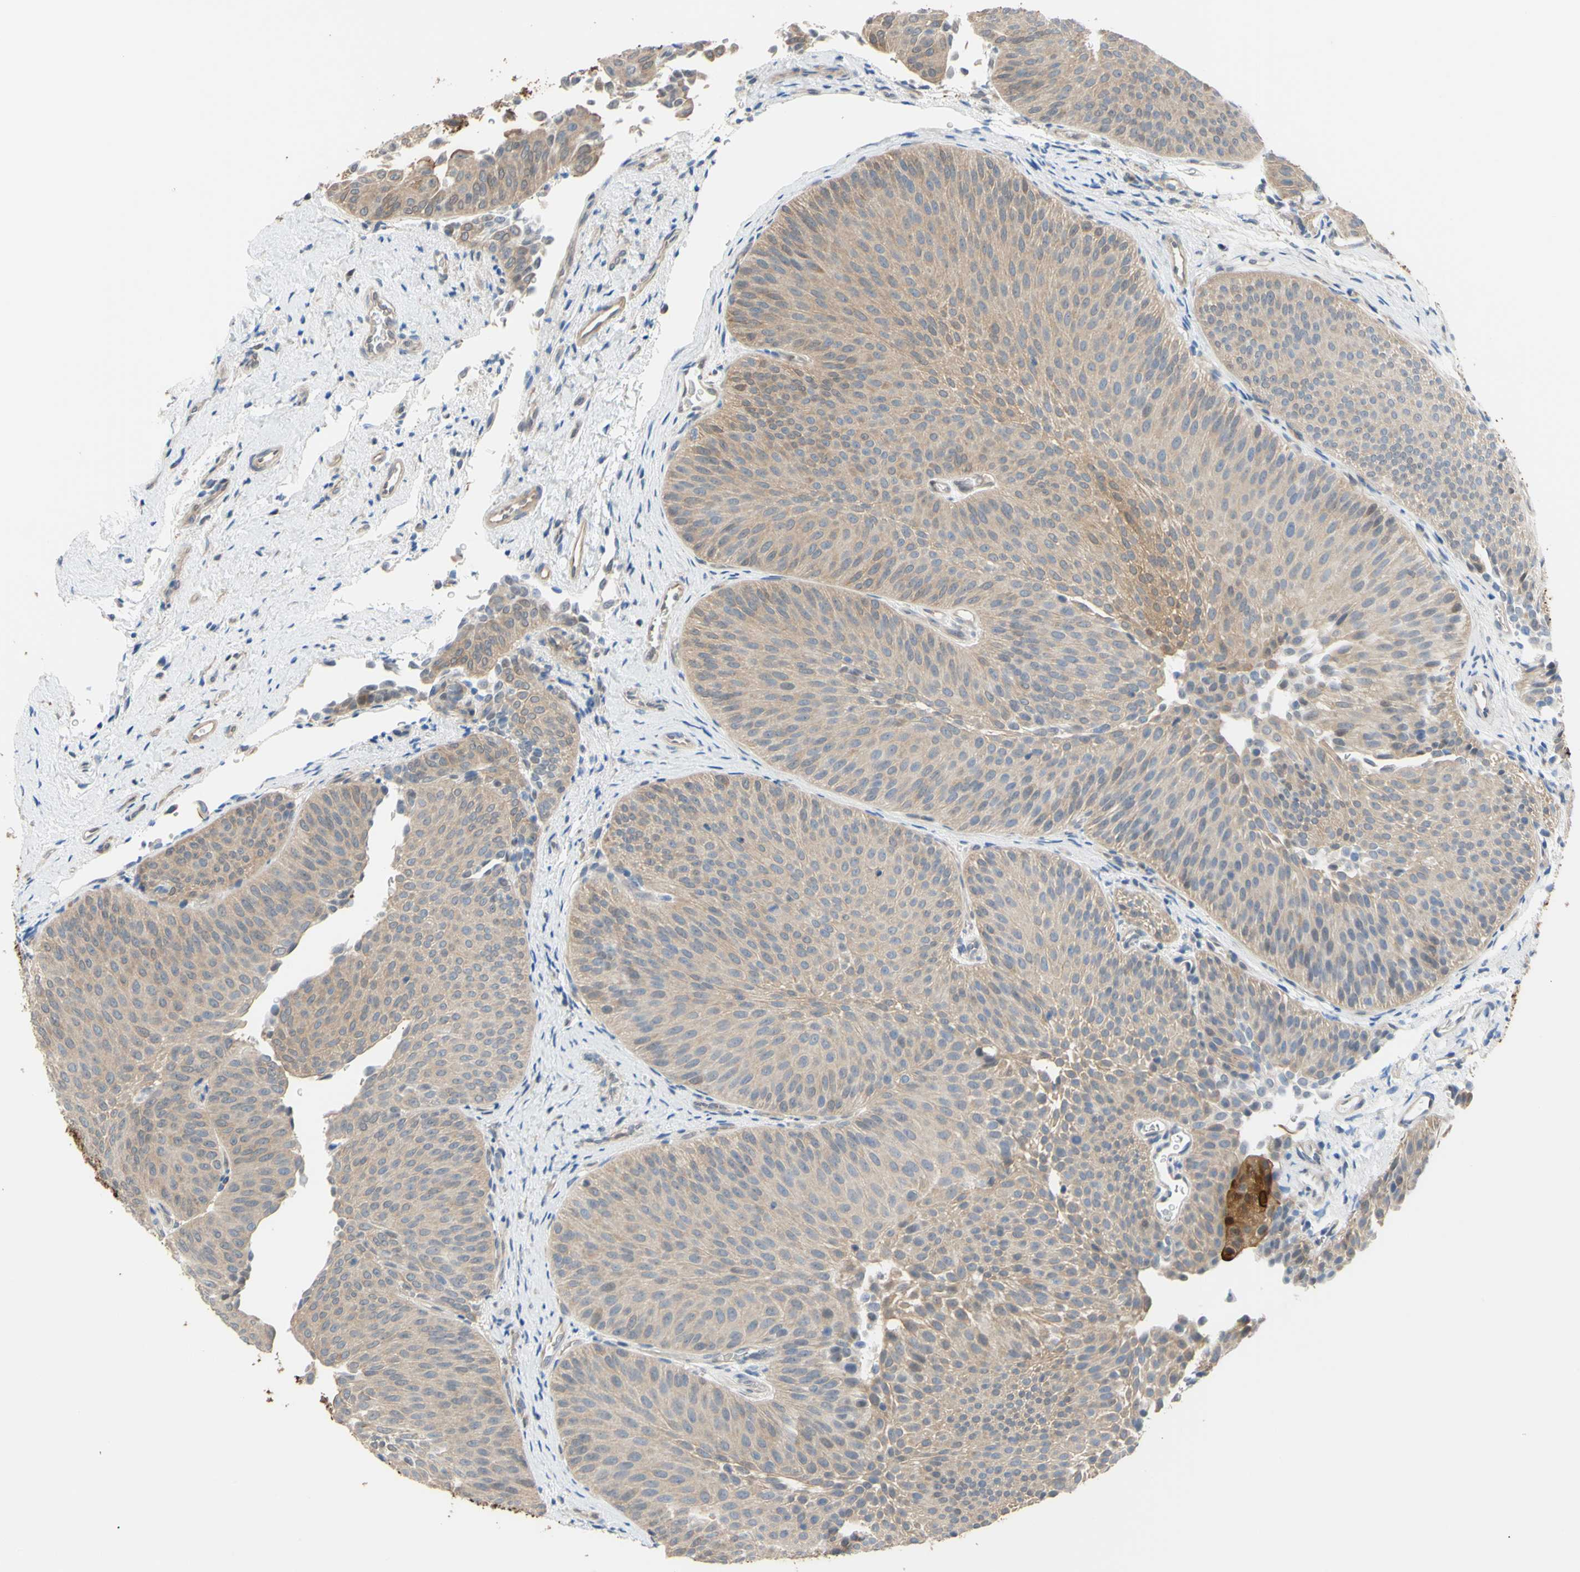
{"staining": {"intensity": "moderate", "quantity": ">75%", "location": "cytoplasmic/membranous"}, "tissue": "urothelial cancer", "cell_type": "Tumor cells", "image_type": "cancer", "snomed": [{"axis": "morphology", "description": "Urothelial carcinoma, Low grade"}, {"axis": "topography", "description": "Urinary bladder"}], "caption": "Immunohistochemical staining of human urothelial cancer demonstrates moderate cytoplasmic/membranous protein positivity in approximately >75% of tumor cells.", "gene": "UPK3B", "patient": {"sex": "female", "age": 60}}